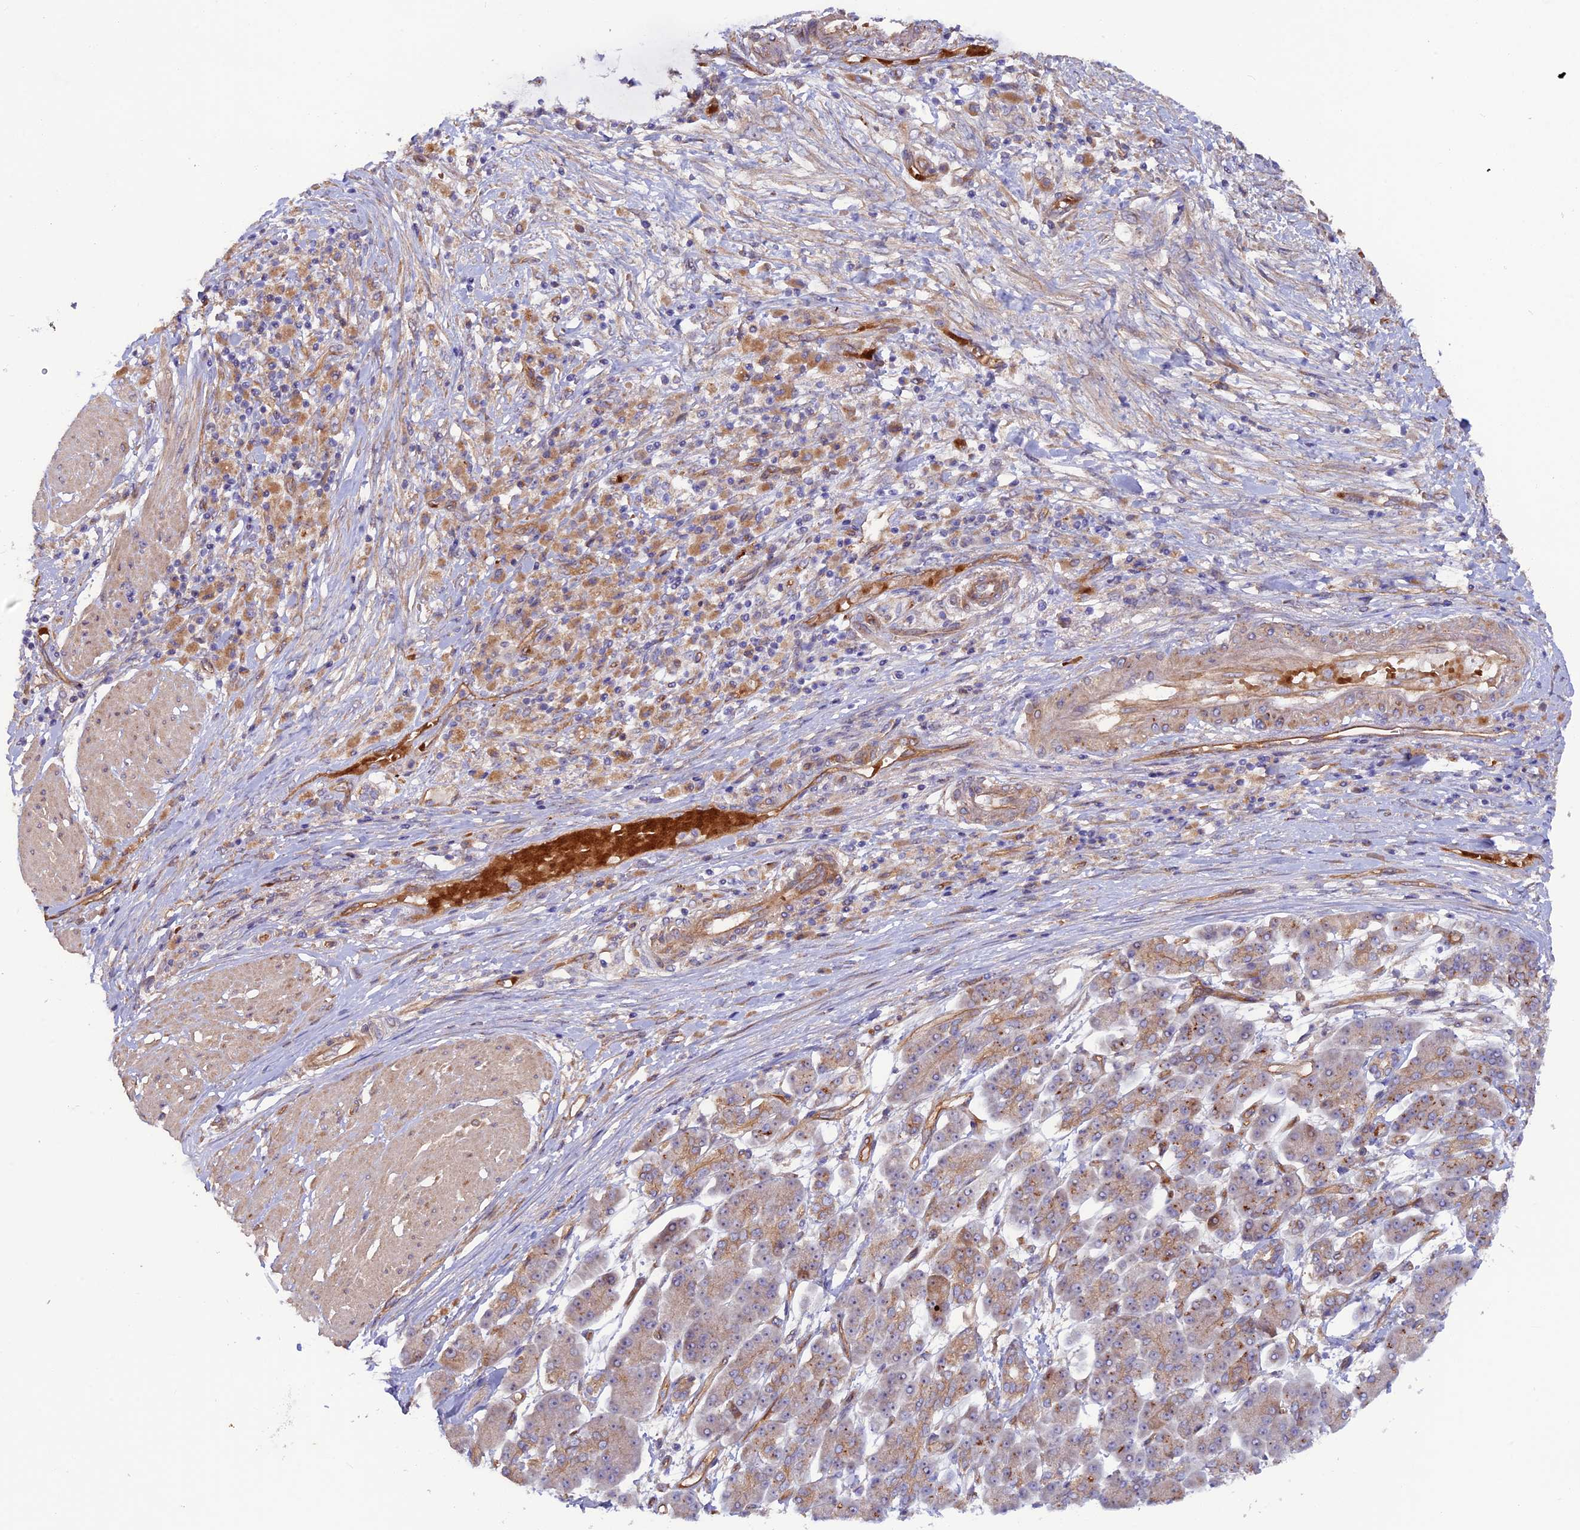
{"staining": {"intensity": "weak", "quantity": ">75%", "location": "cytoplasmic/membranous"}, "tissue": "pancreatic cancer", "cell_type": "Tumor cells", "image_type": "cancer", "snomed": [{"axis": "morphology", "description": "Adenocarcinoma, NOS"}, {"axis": "topography", "description": "Pancreas"}], "caption": "This micrograph displays immunohistochemistry (IHC) staining of human pancreatic cancer, with low weak cytoplasmic/membranous staining in approximately >75% of tumor cells.", "gene": "DUS3L", "patient": {"sex": "male", "age": 68}}